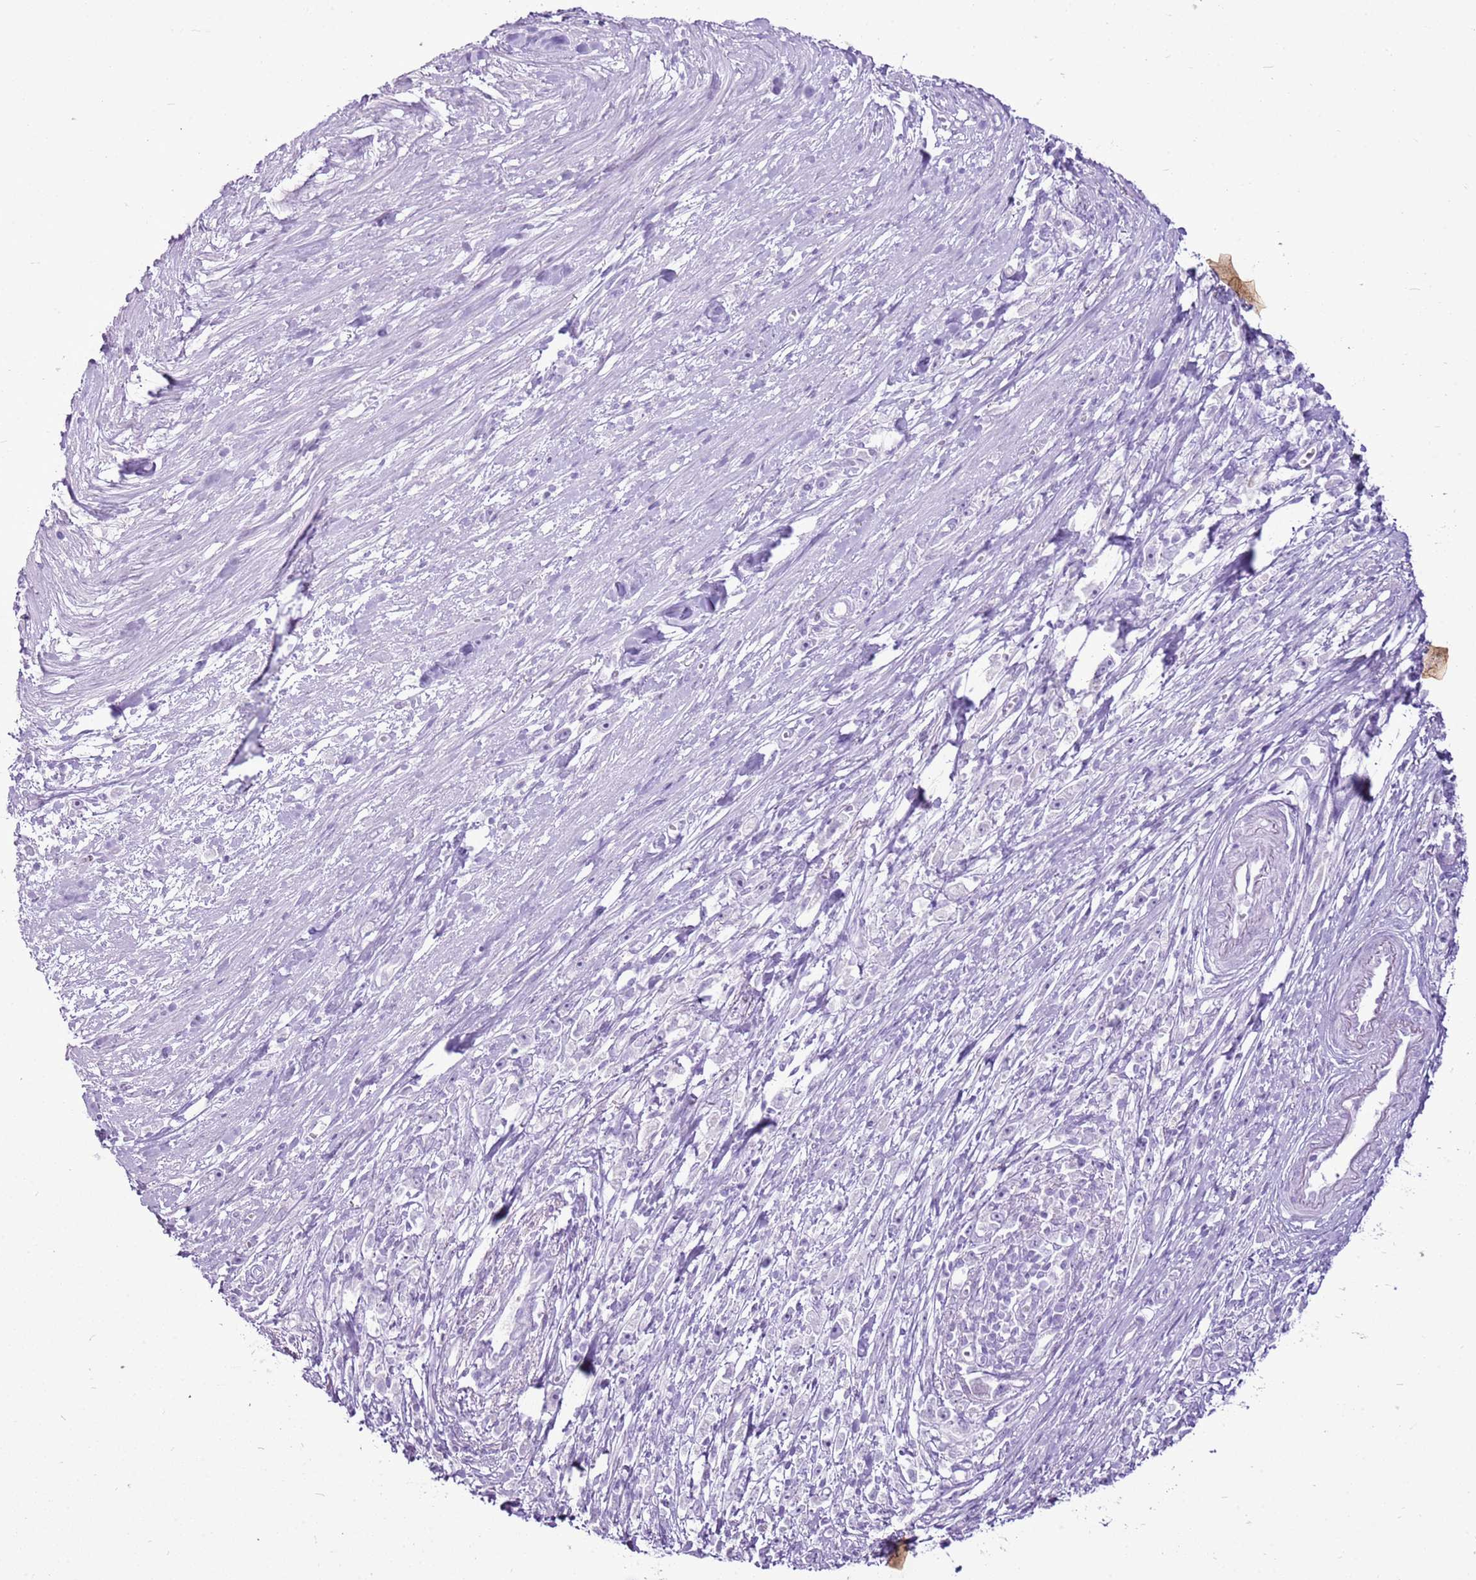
{"staining": {"intensity": "negative", "quantity": "none", "location": "none"}, "tissue": "stomach cancer", "cell_type": "Tumor cells", "image_type": "cancer", "snomed": [{"axis": "morphology", "description": "Adenocarcinoma, NOS"}, {"axis": "topography", "description": "Stomach"}], "caption": "DAB immunohistochemical staining of stomach cancer (adenocarcinoma) displays no significant staining in tumor cells. (DAB immunohistochemistry visualized using brightfield microscopy, high magnification).", "gene": "CNFN", "patient": {"sex": "female", "age": 59}}